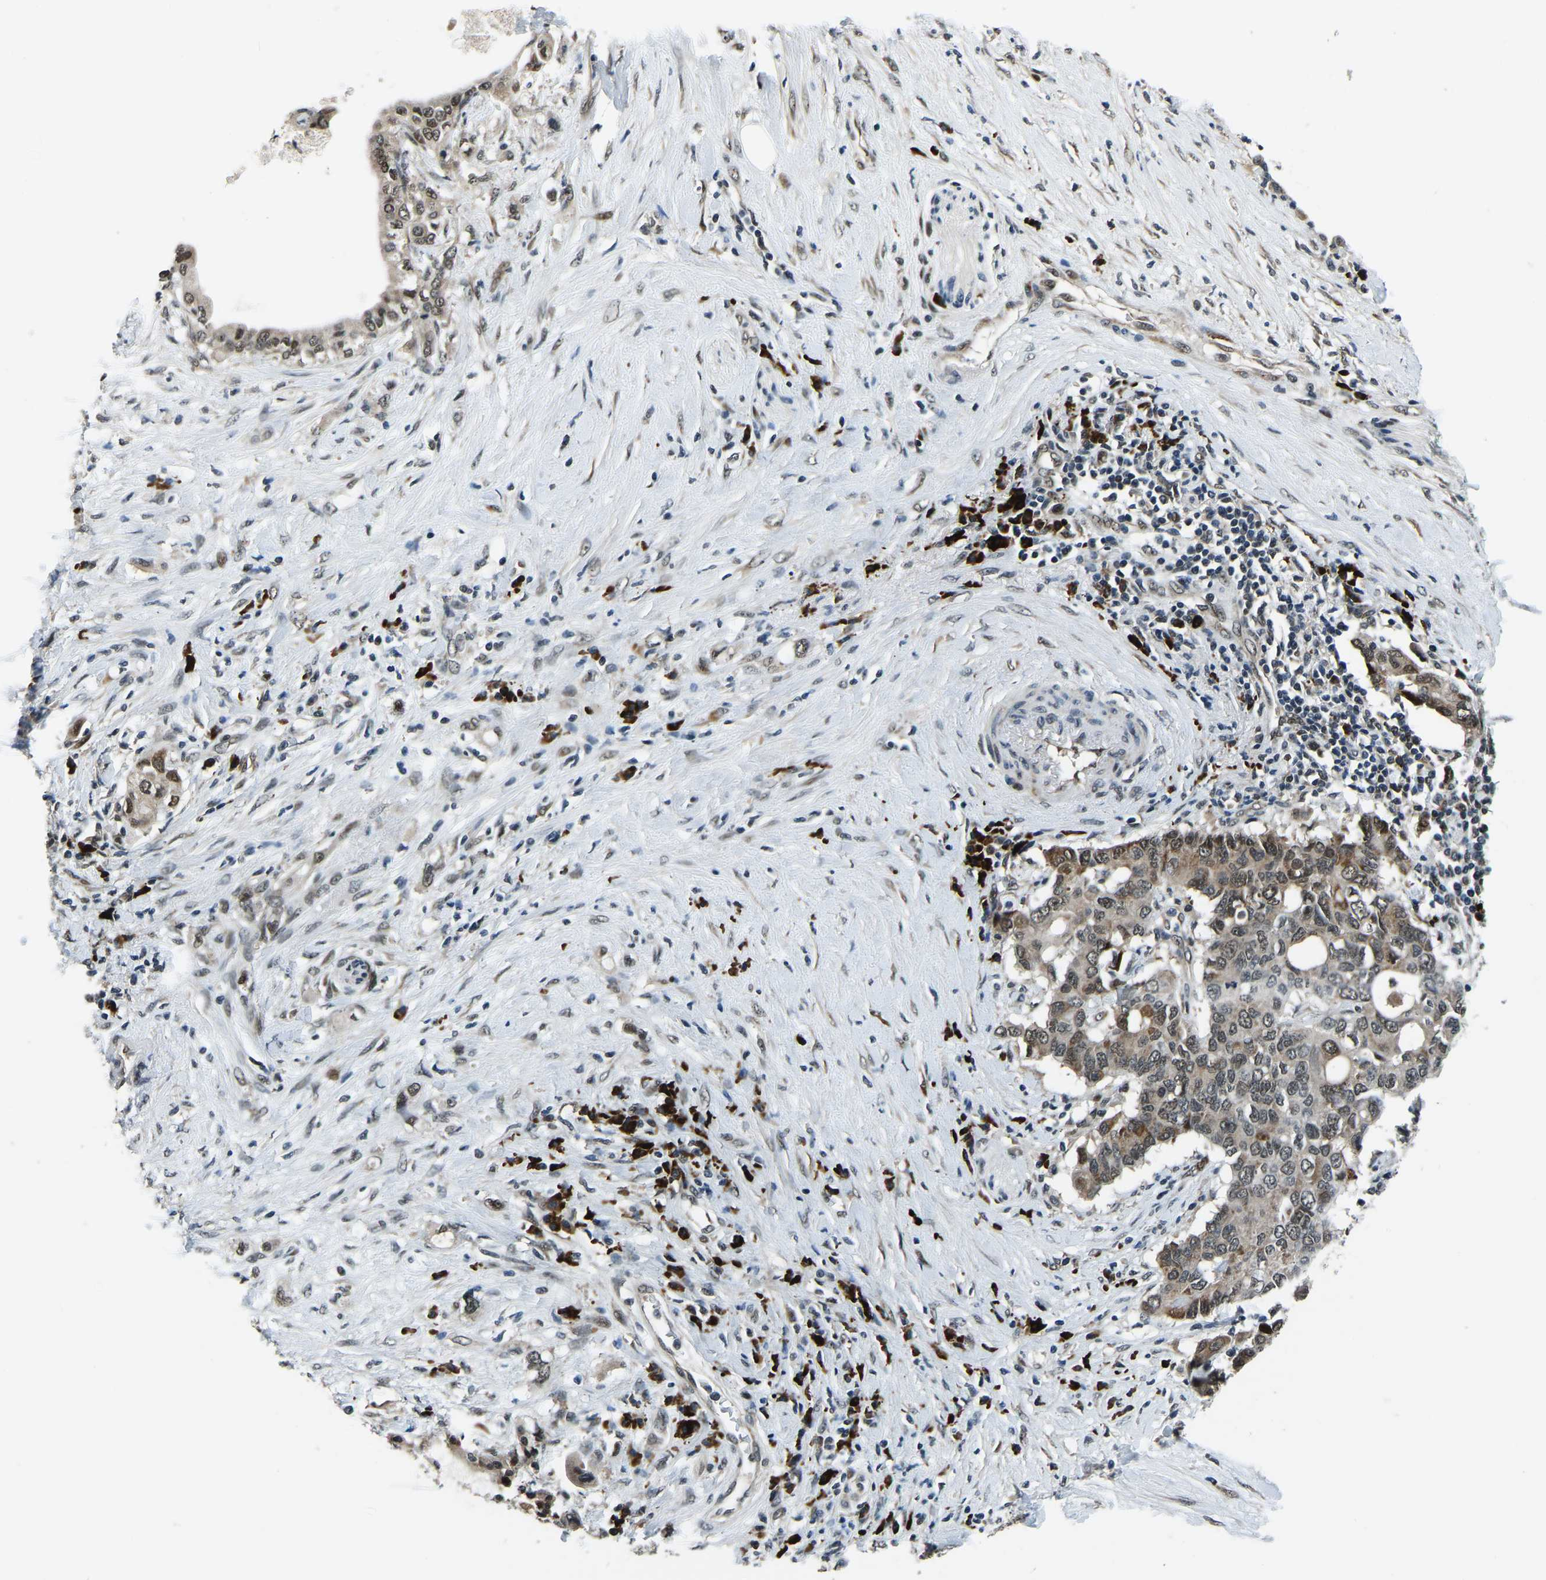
{"staining": {"intensity": "moderate", "quantity": ">75%", "location": "cytoplasmic/membranous,nuclear"}, "tissue": "pancreatic cancer", "cell_type": "Tumor cells", "image_type": "cancer", "snomed": [{"axis": "morphology", "description": "Adenocarcinoma, NOS"}, {"axis": "topography", "description": "Pancreas"}], "caption": "A brown stain shows moderate cytoplasmic/membranous and nuclear expression of a protein in pancreatic cancer tumor cells.", "gene": "ING2", "patient": {"sex": "female", "age": 56}}